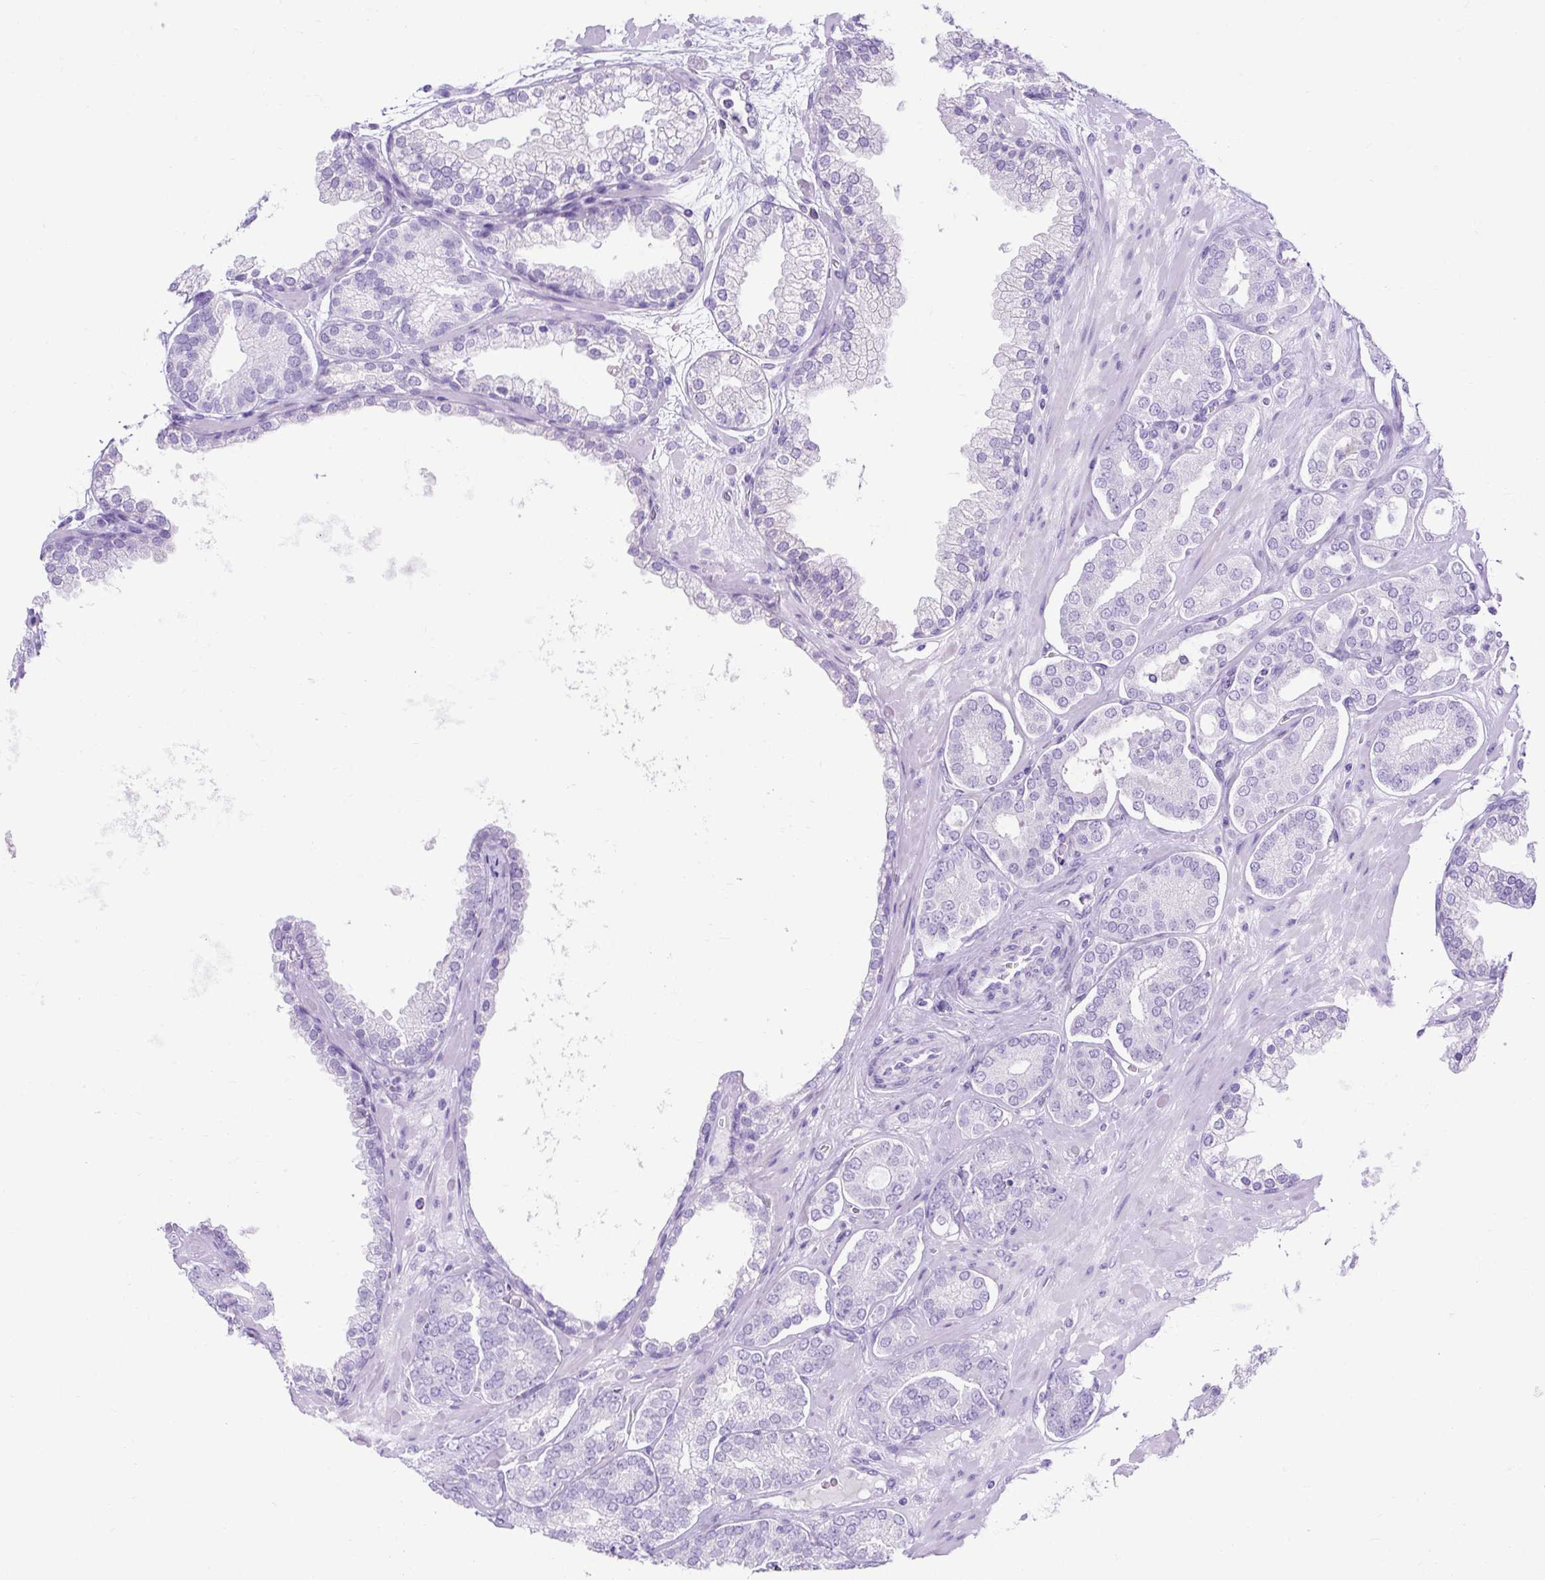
{"staining": {"intensity": "negative", "quantity": "none", "location": "none"}, "tissue": "prostate cancer", "cell_type": "Tumor cells", "image_type": "cancer", "snomed": [{"axis": "morphology", "description": "Adenocarcinoma, High grade"}, {"axis": "topography", "description": "Prostate"}], "caption": "Human adenocarcinoma (high-grade) (prostate) stained for a protein using immunohistochemistry (IHC) shows no staining in tumor cells.", "gene": "KRT12", "patient": {"sex": "male", "age": 66}}